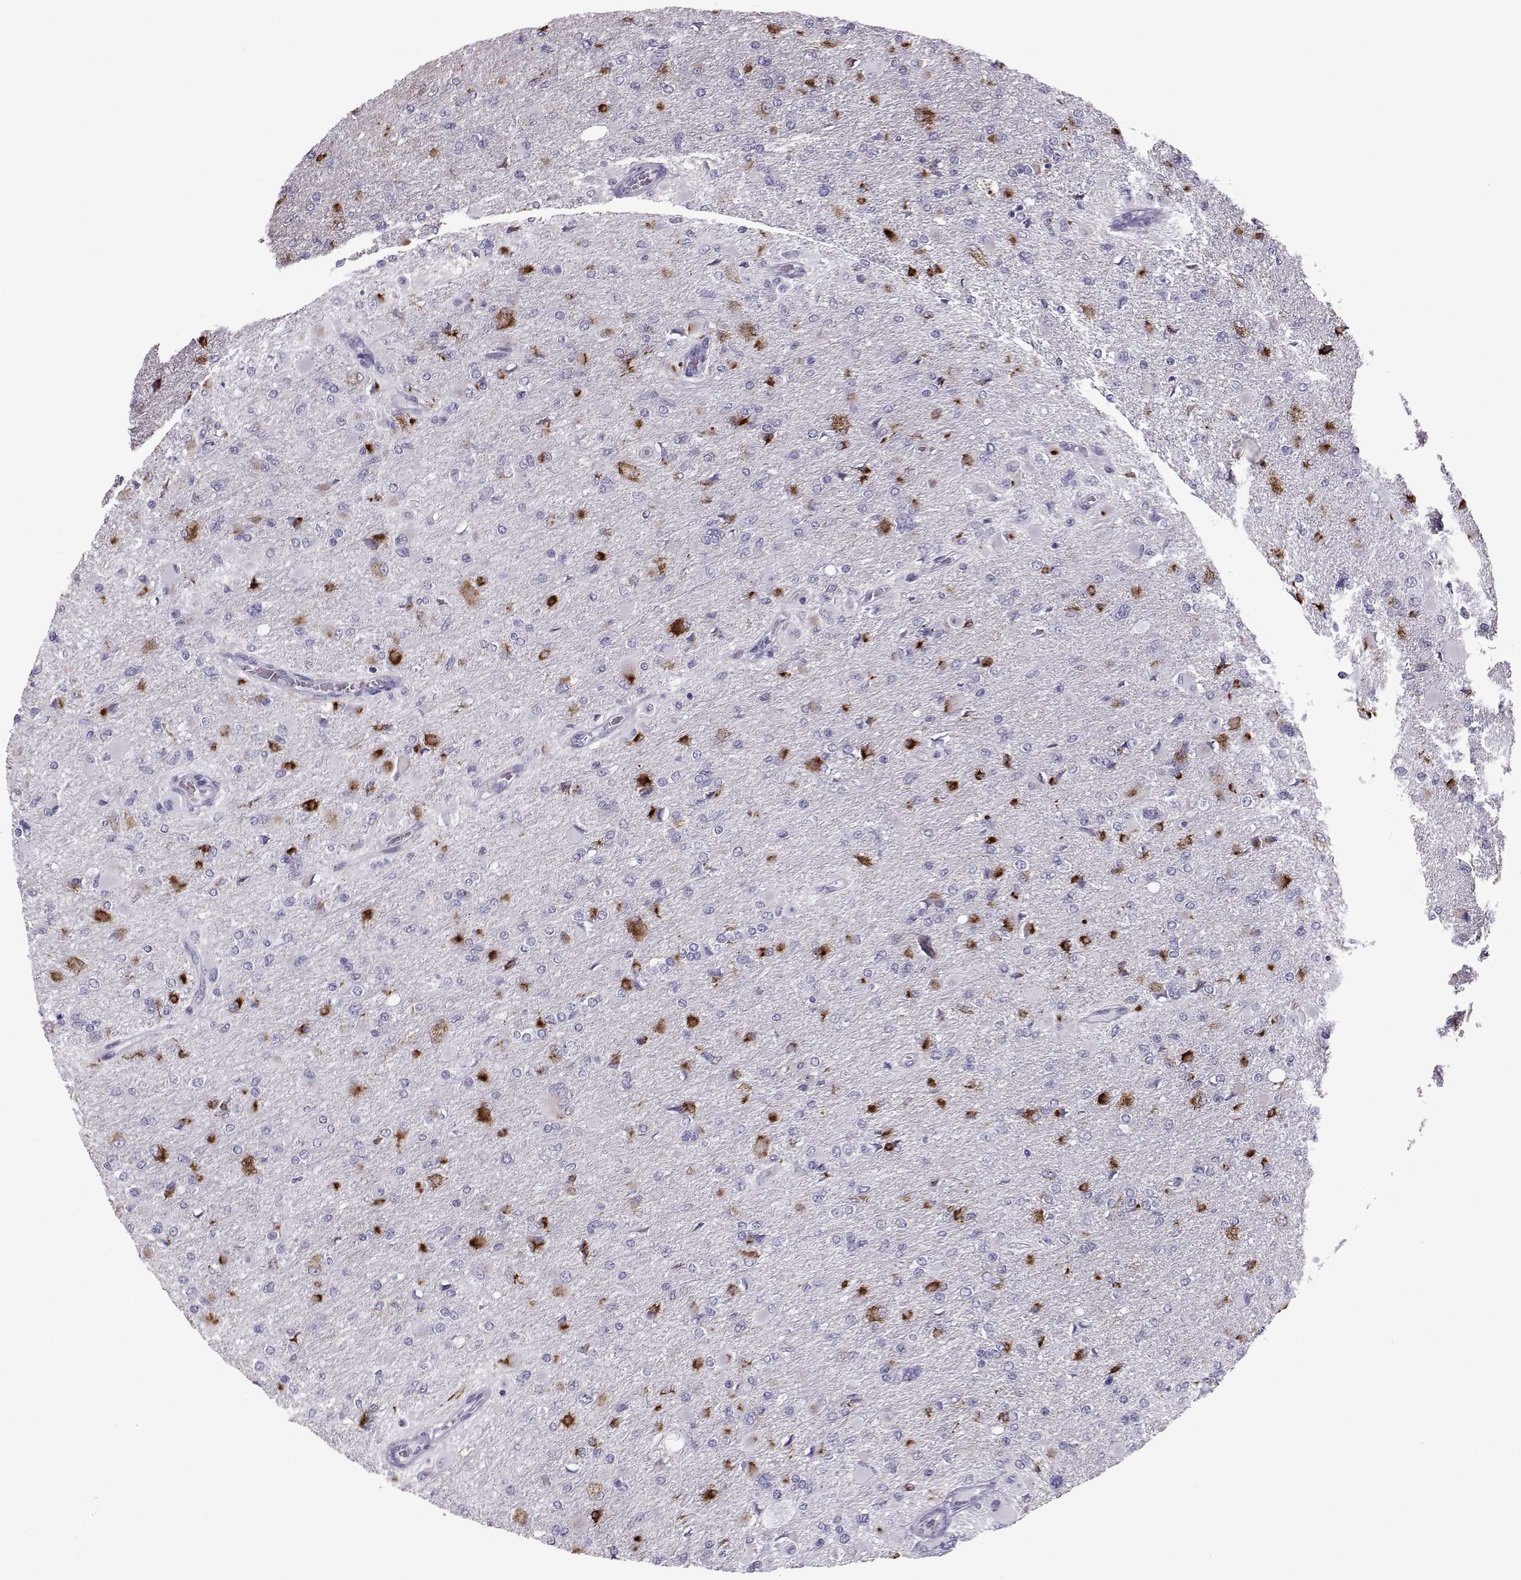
{"staining": {"intensity": "negative", "quantity": "none", "location": "none"}, "tissue": "glioma", "cell_type": "Tumor cells", "image_type": "cancer", "snomed": [{"axis": "morphology", "description": "Glioma, malignant, High grade"}, {"axis": "topography", "description": "Cerebral cortex"}], "caption": "DAB (3,3'-diaminobenzidine) immunohistochemical staining of human glioma demonstrates no significant staining in tumor cells.", "gene": "DMRT3", "patient": {"sex": "female", "age": 36}}